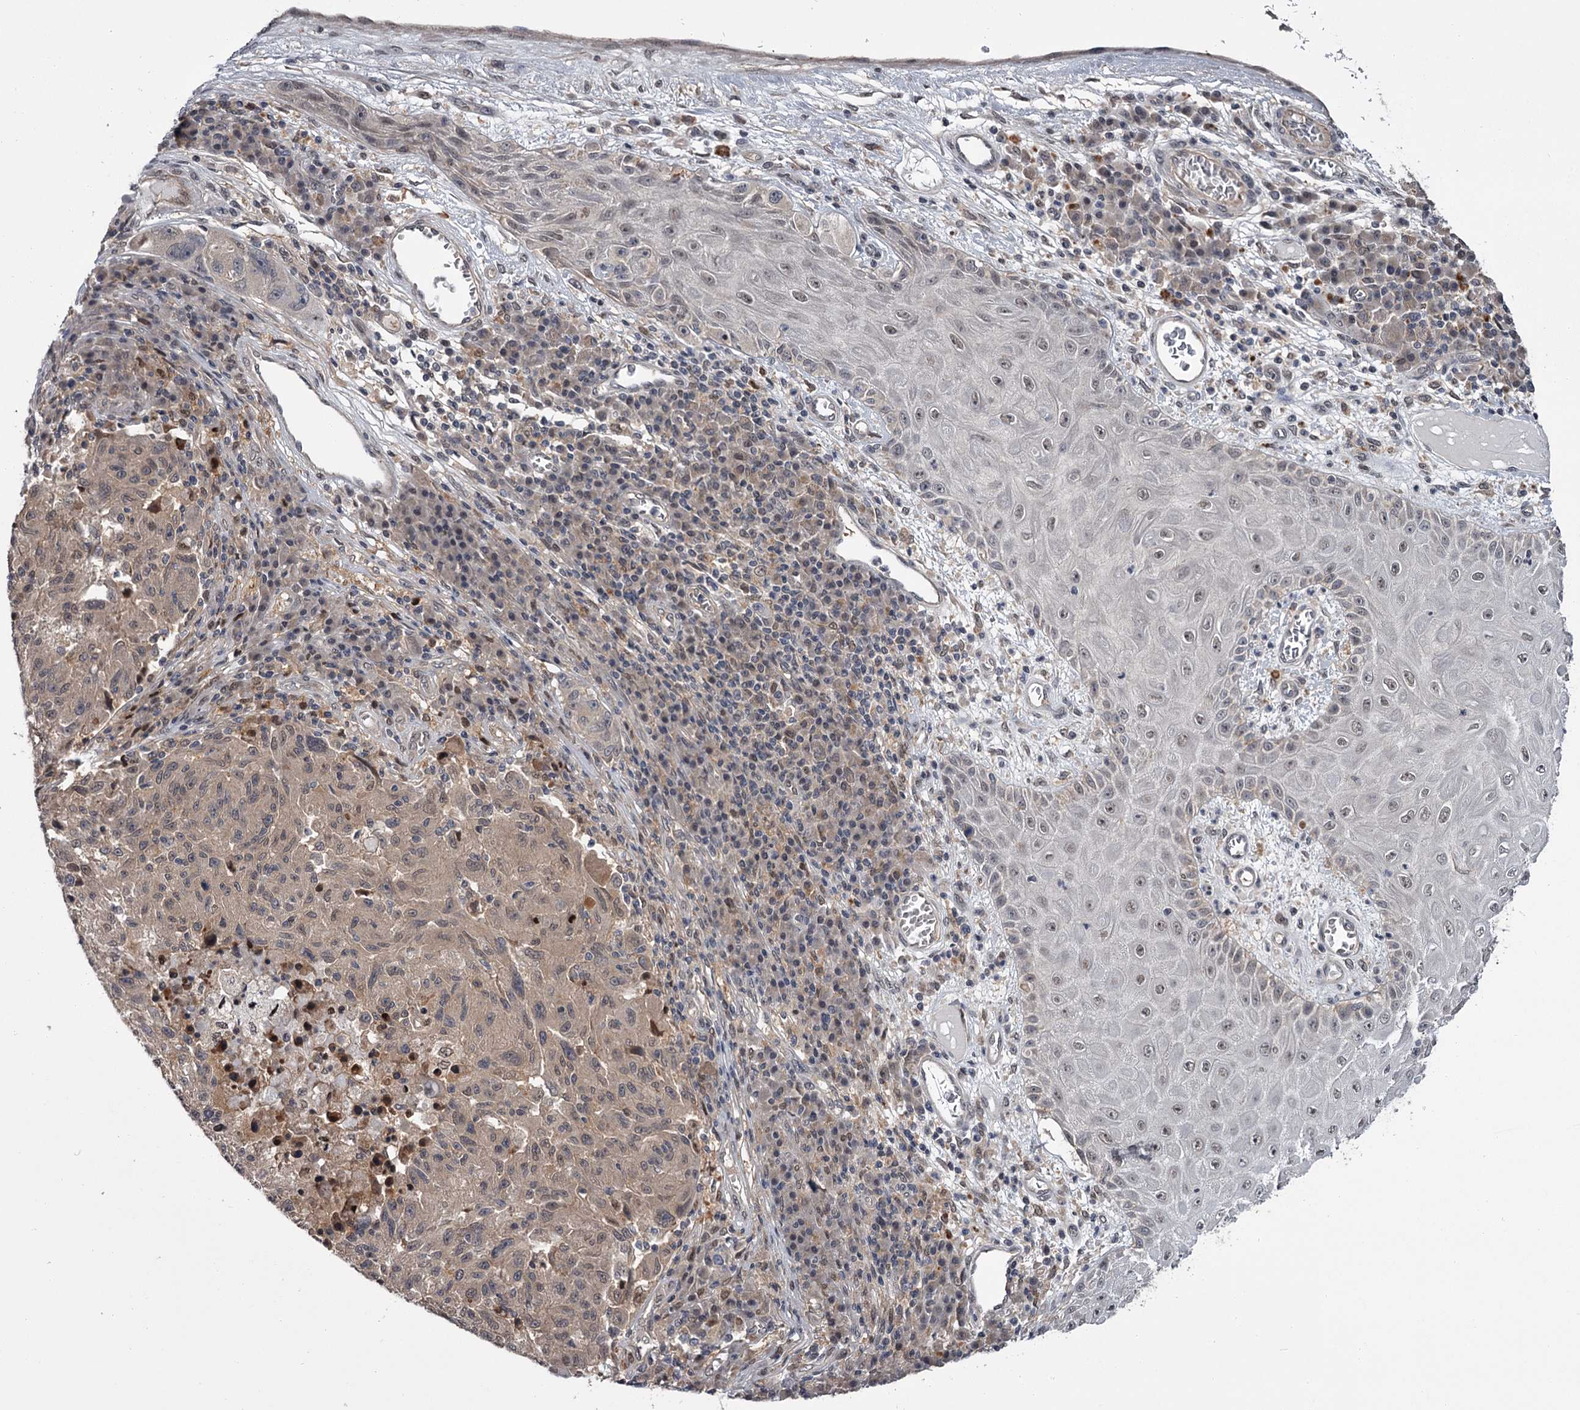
{"staining": {"intensity": "negative", "quantity": "none", "location": "none"}, "tissue": "melanoma", "cell_type": "Tumor cells", "image_type": "cancer", "snomed": [{"axis": "morphology", "description": "Malignant melanoma, NOS"}, {"axis": "topography", "description": "Skin"}], "caption": "Tumor cells show no significant positivity in melanoma. (DAB immunohistochemistry with hematoxylin counter stain).", "gene": "DAO", "patient": {"sex": "male", "age": 53}}